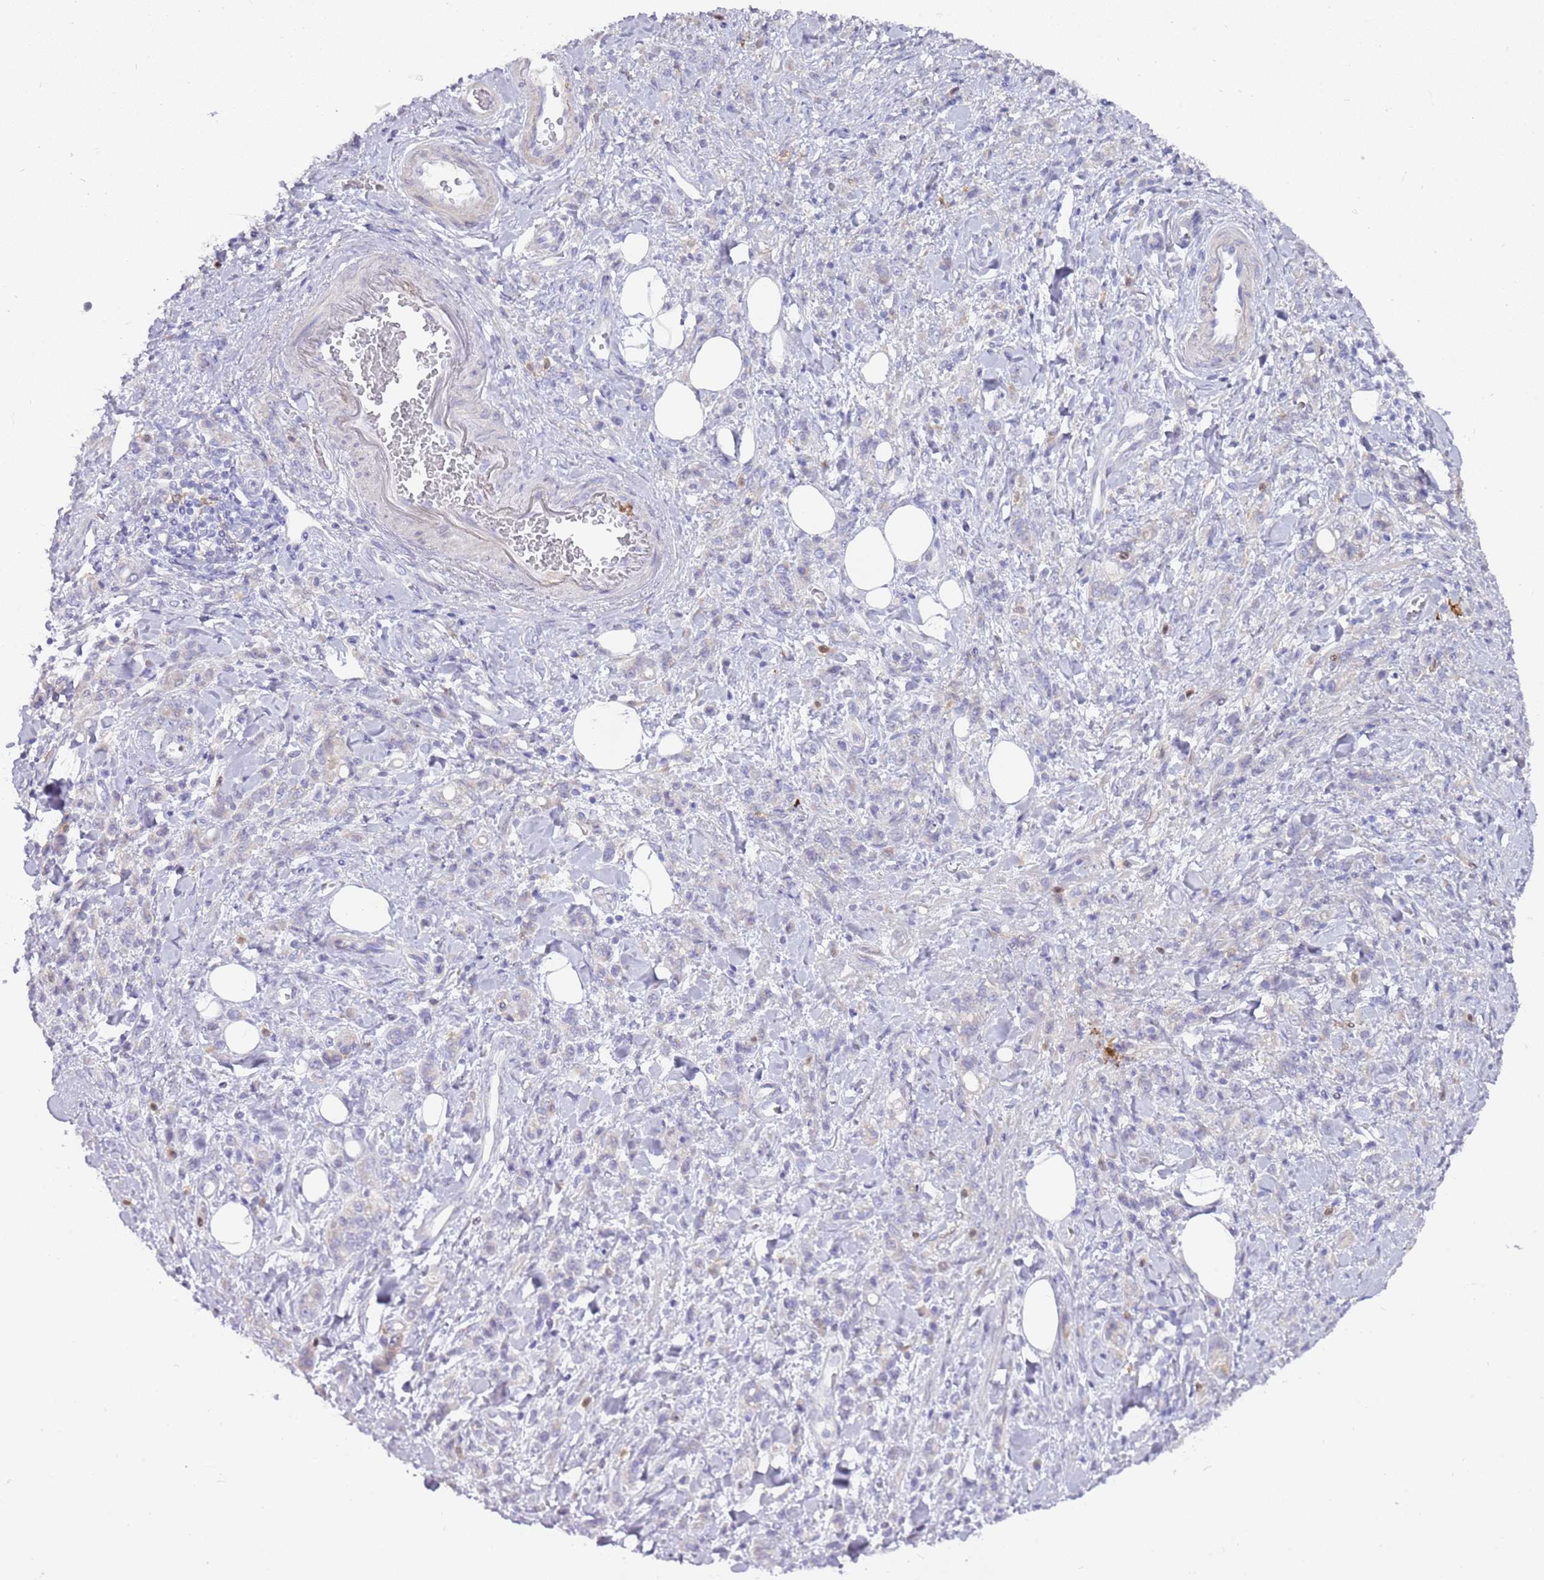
{"staining": {"intensity": "negative", "quantity": "none", "location": "none"}, "tissue": "stomach cancer", "cell_type": "Tumor cells", "image_type": "cancer", "snomed": [{"axis": "morphology", "description": "Adenocarcinoma, NOS"}, {"axis": "topography", "description": "Stomach"}], "caption": "High magnification brightfield microscopy of stomach adenocarcinoma stained with DAB (3,3'-diaminobenzidine) (brown) and counterstained with hematoxylin (blue): tumor cells show no significant expression.", "gene": "DIPK1C", "patient": {"sex": "male", "age": 77}}